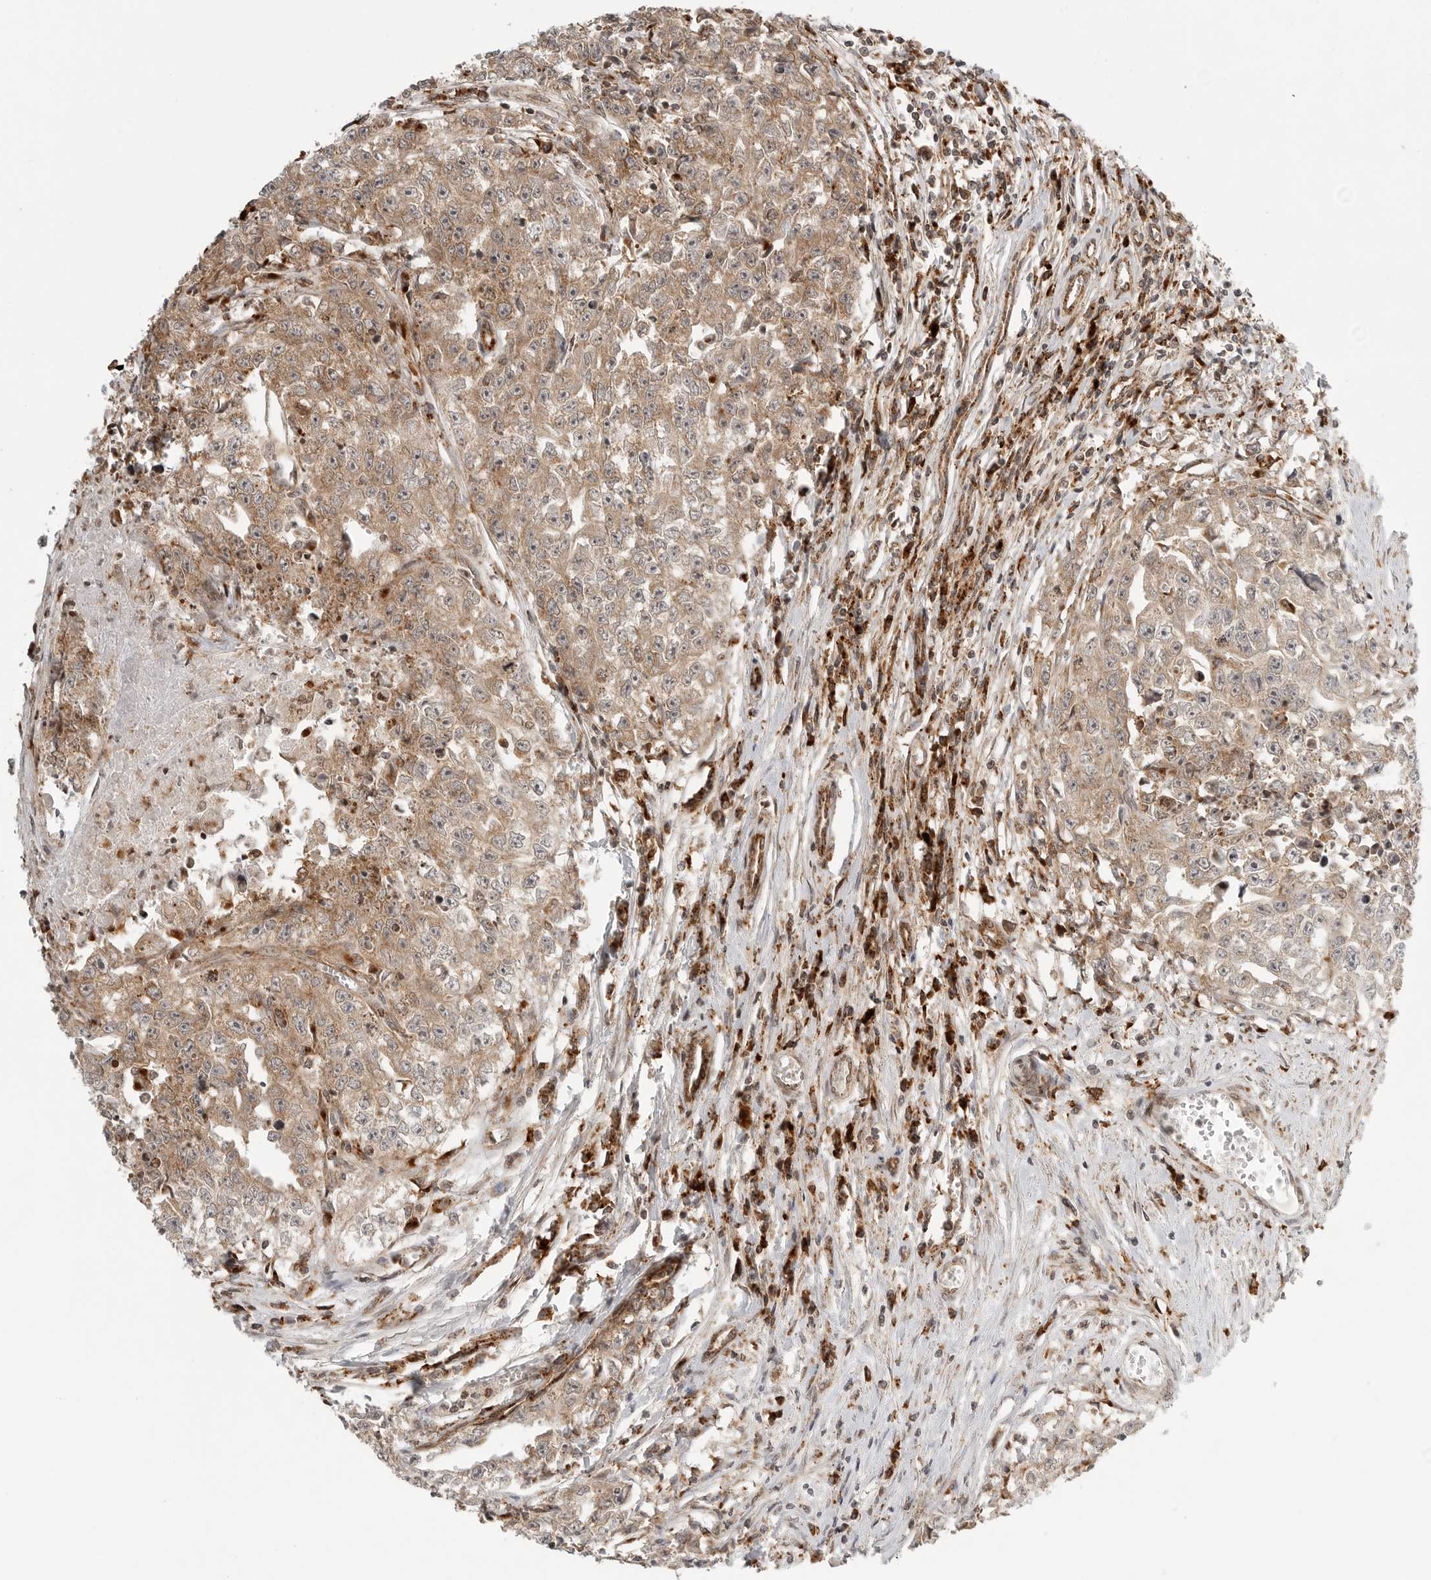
{"staining": {"intensity": "weak", "quantity": ">75%", "location": "cytoplasmic/membranous"}, "tissue": "testis cancer", "cell_type": "Tumor cells", "image_type": "cancer", "snomed": [{"axis": "morphology", "description": "Seminoma, NOS"}, {"axis": "morphology", "description": "Carcinoma, Embryonal, NOS"}, {"axis": "topography", "description": "Testis"}], "caption": "Immunohistochemistry (IHC) (DAB) staining of human testis cancer (embryonal carcinoma) exhibits weak cytoplasmic/membranous protein staining in approximately >75% of tumor cells. The staining was performed using DAB to visualize the protein expression in brown, while the nuclei were stained in blue with hematoxylin (Magnification: 20x).", "gene": "IDUA", "patient": {"sex": "male", "age": 43}}